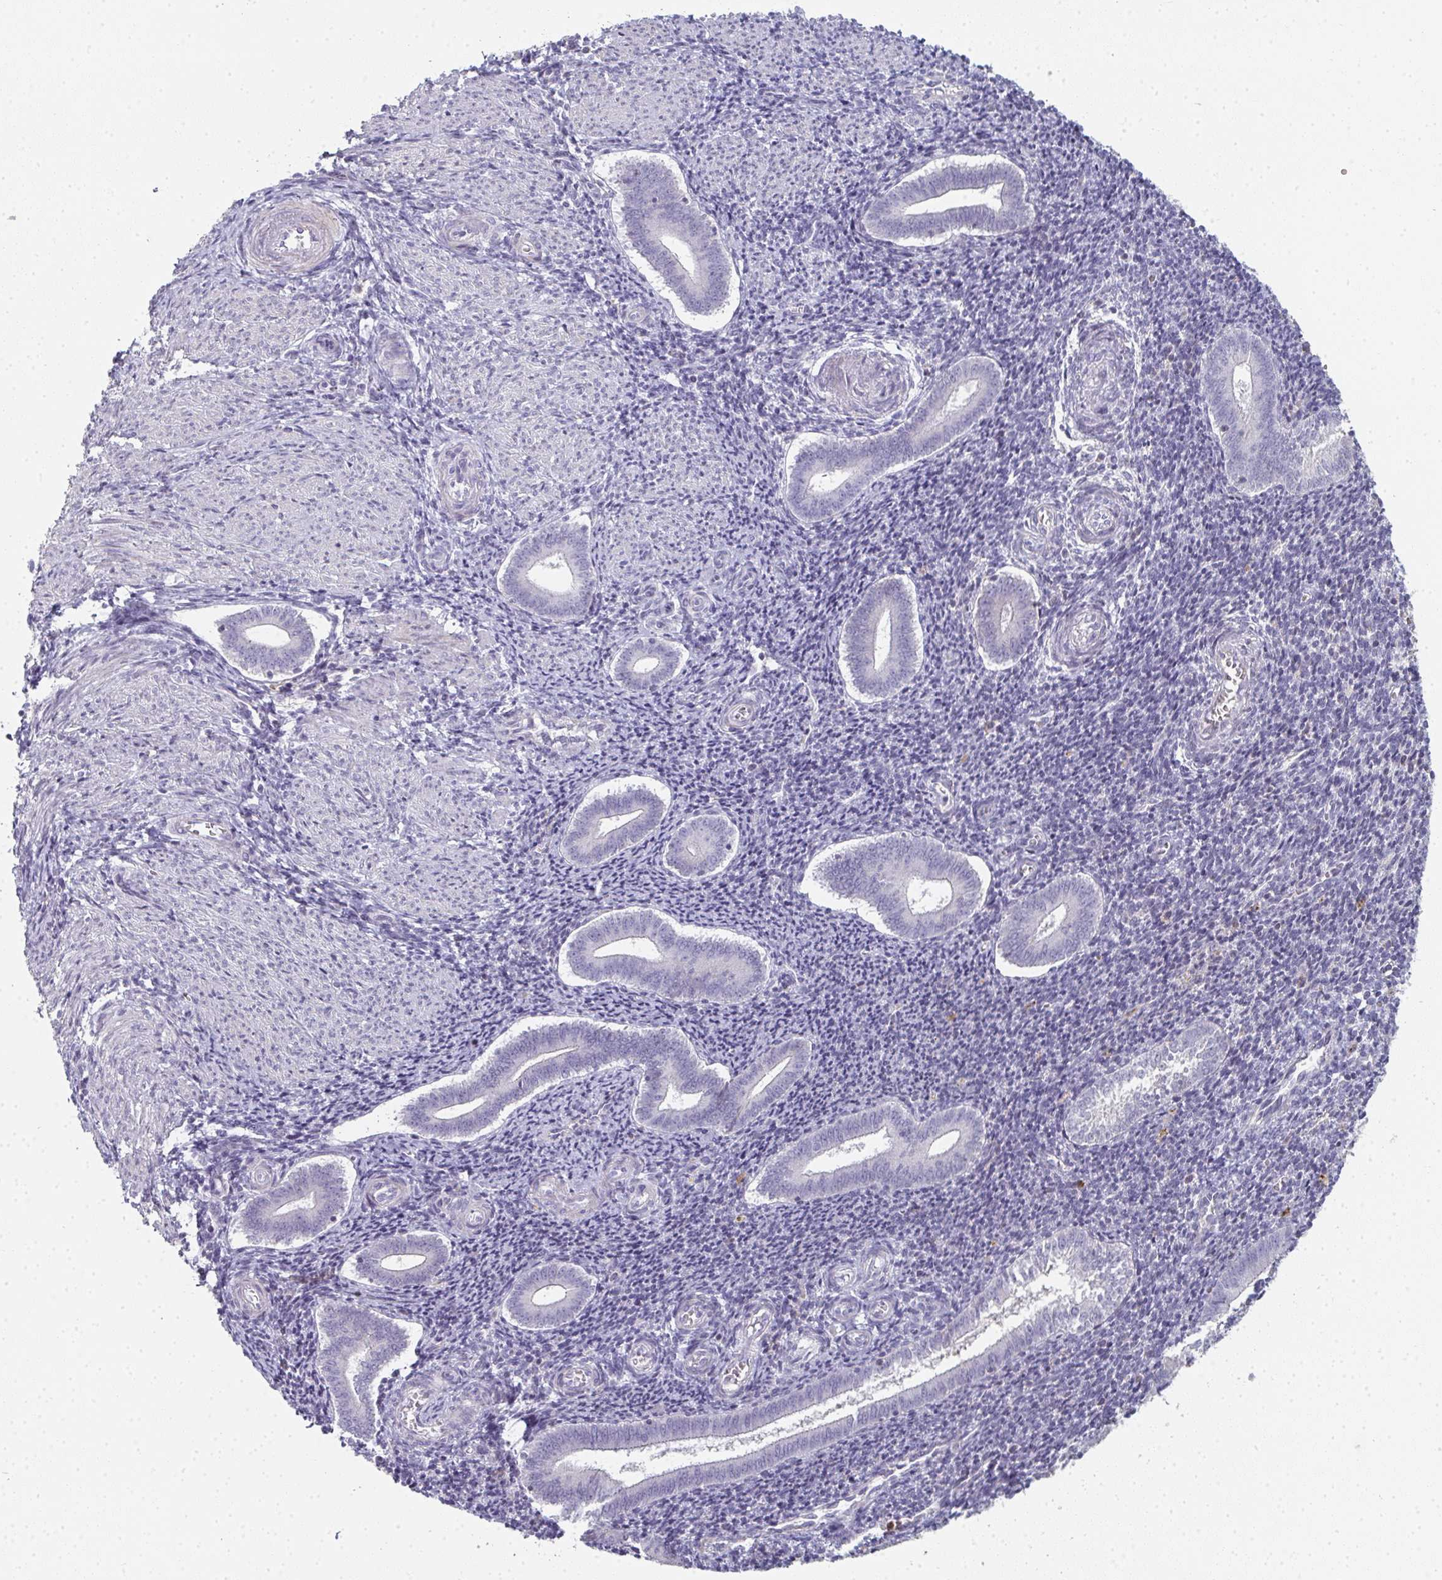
{"staining": {"intensity": "negative", "quantity": "none", "location": "none"}, "tissue": "endometrium", "cell_type": "Cells in endometrial stroma", "image_type": "normal", "snomed": [{"axis": "morphology", "description": "Normal tissue, NOS"}, {"axis": "topography", "description": "Endometrium"}], "caption": "Immunohistochemistry (IHC) histopathology image of normal endometrium: human endometrium stained with DAB reveals no significant protein staining in cells in endometrial stroma.", "gene": "A1CF", "patient": {"sex": "female", "age": 25}}